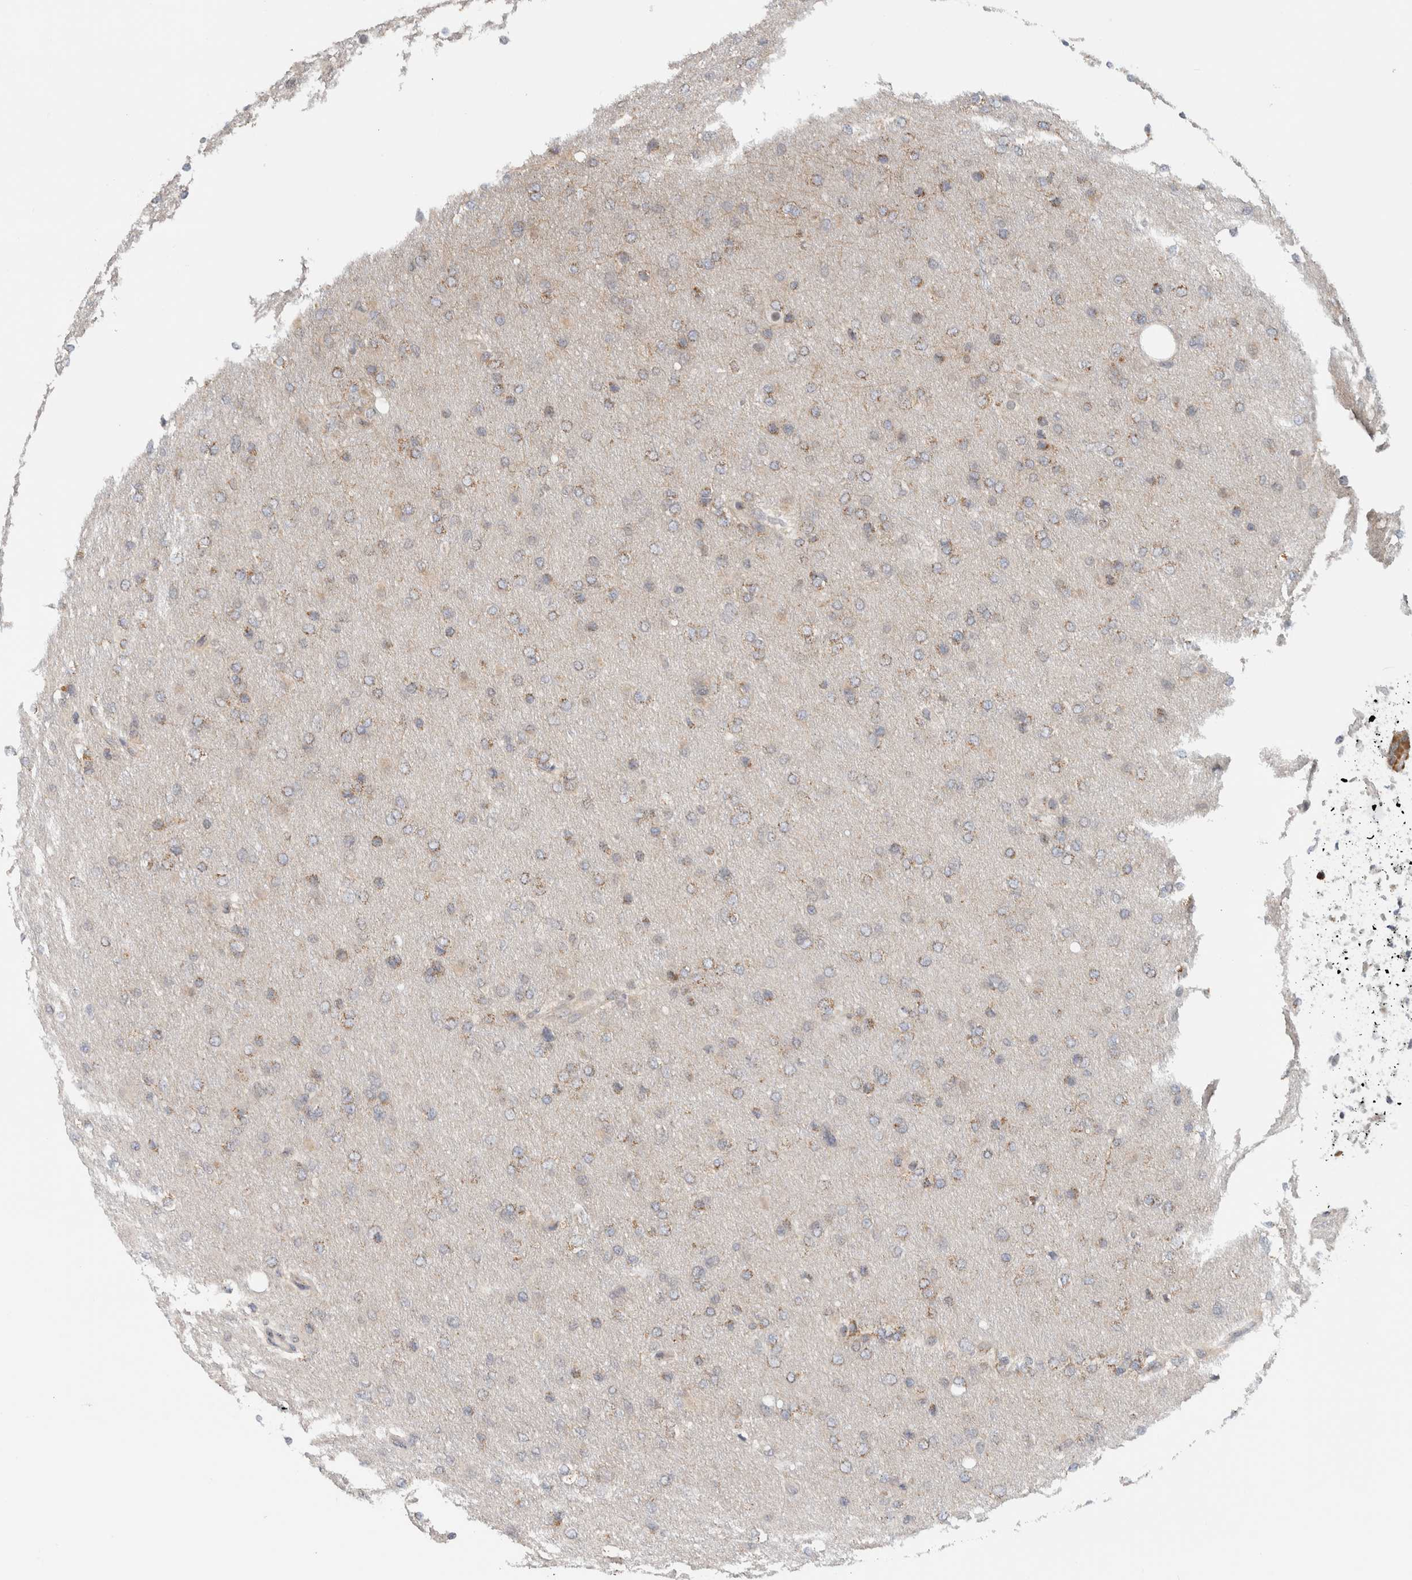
{"staining": {"intensity": "weak", "quantity": ">75%", "location": "cytoplasmic/membranous"}, "tissue": "glioma", "cell_type": "Tumor cells", "image_type": "cancer", "snomed": [{"axis": "morphology", "description": "Glioma, malignant, High grade"}, {"axis": "topography", "description": "Cerebral cortex"}], "caption": "There is low levels of weak cytoplasmic/membranous staining in tumor cells of glioma, as demonstrated by immunohistochemical staining (brown color).", "gene": "CMC2", "patient": {"sex": "female", "age": 36}}